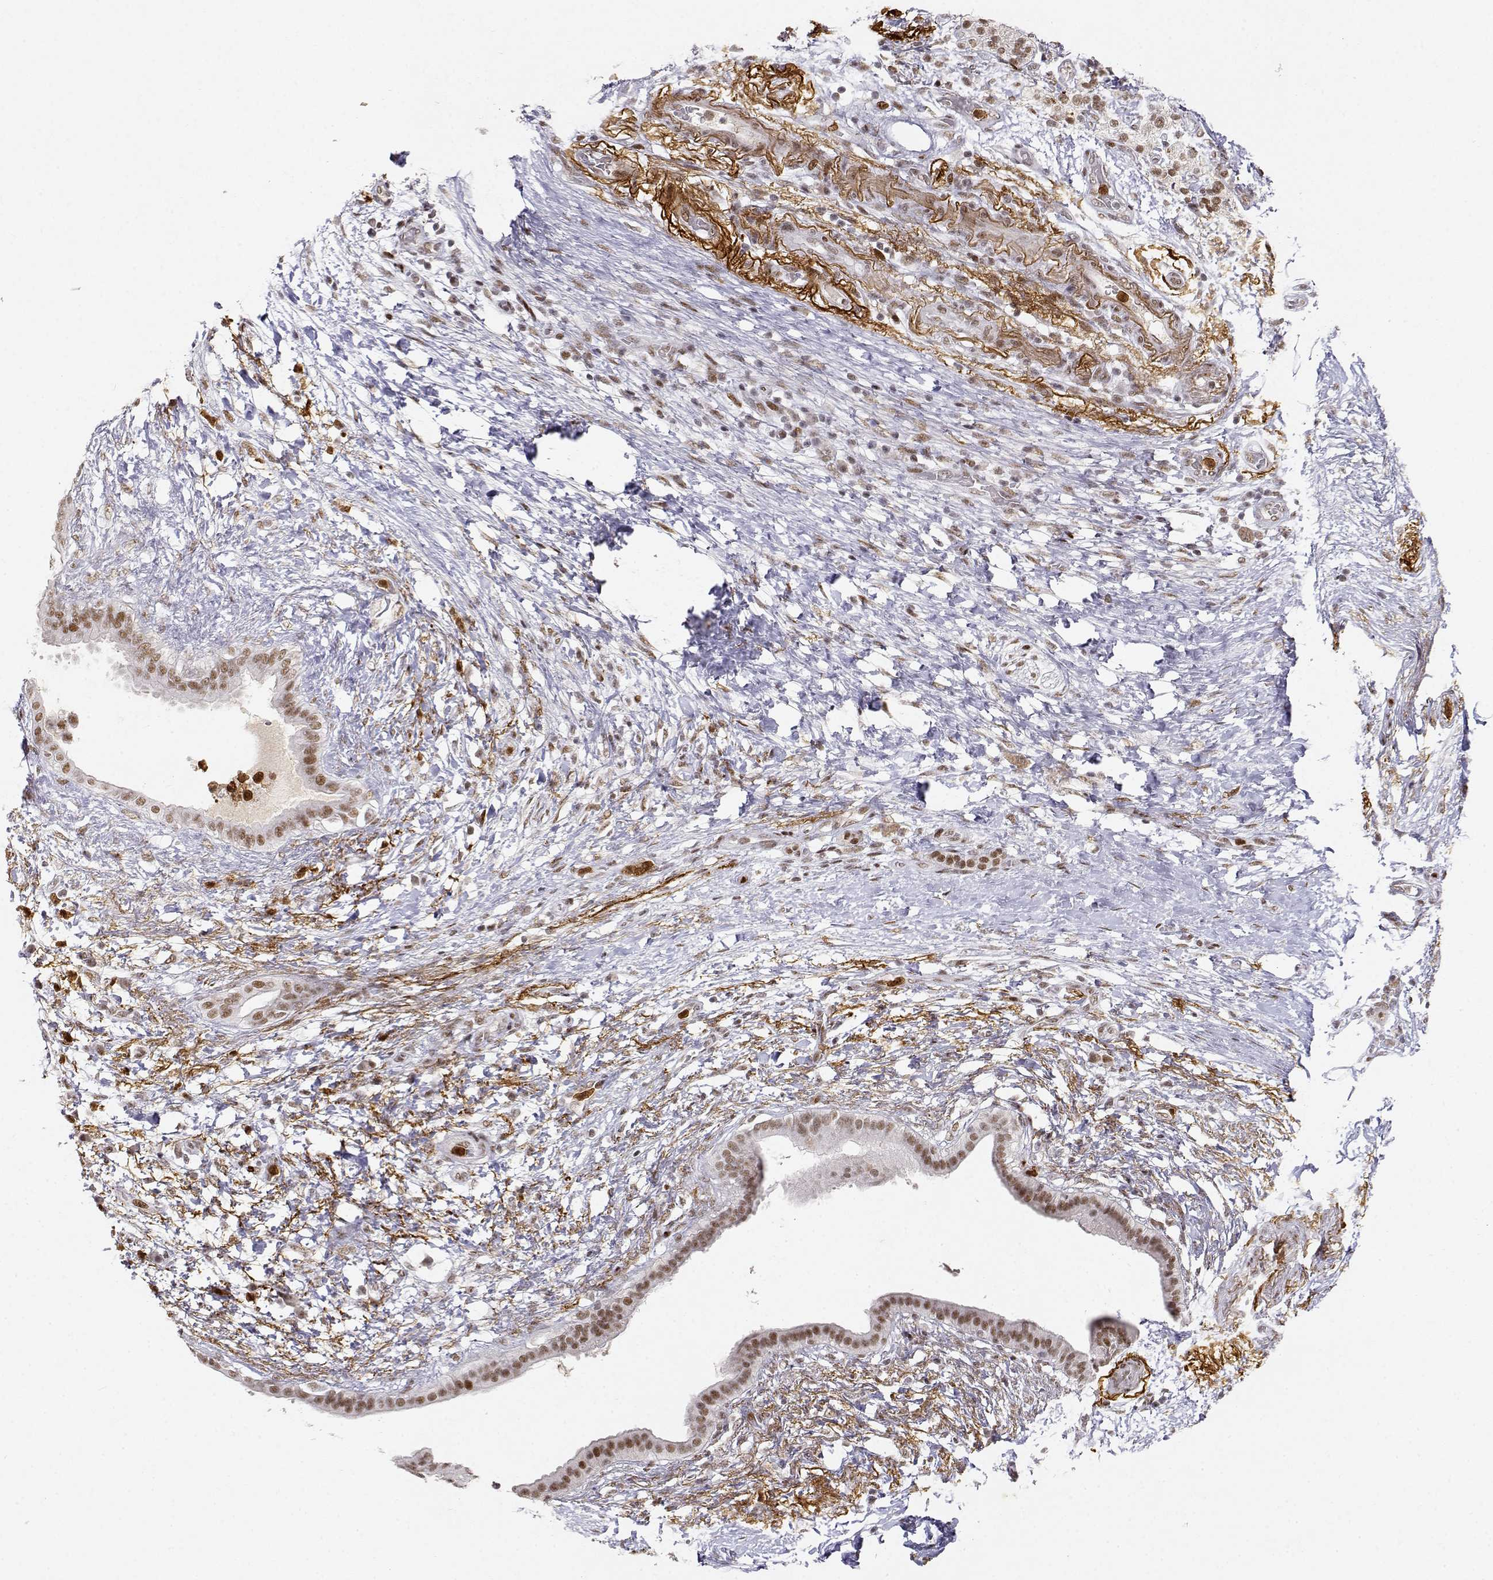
{"staining": {"intensity": "moderate", "quantity": ">75%", "location": "nuclear"}, "tissue": "pancreatic cancer", "cell_type": "Tumor cells", "image_type": "cancer", "snomed": [{"axis": "morphology", "description": "Adenocarcinoma, NOS"}, {"axis": "topography", "description": "Pancreas"}], "caption": "Pancreatic cancer stained for a protein (brown) exhibits moderate nuclear positive expression in about >75% of tumor cells.", "gene": "RSF1", "patient": {"sex": "female", "age": 72}}